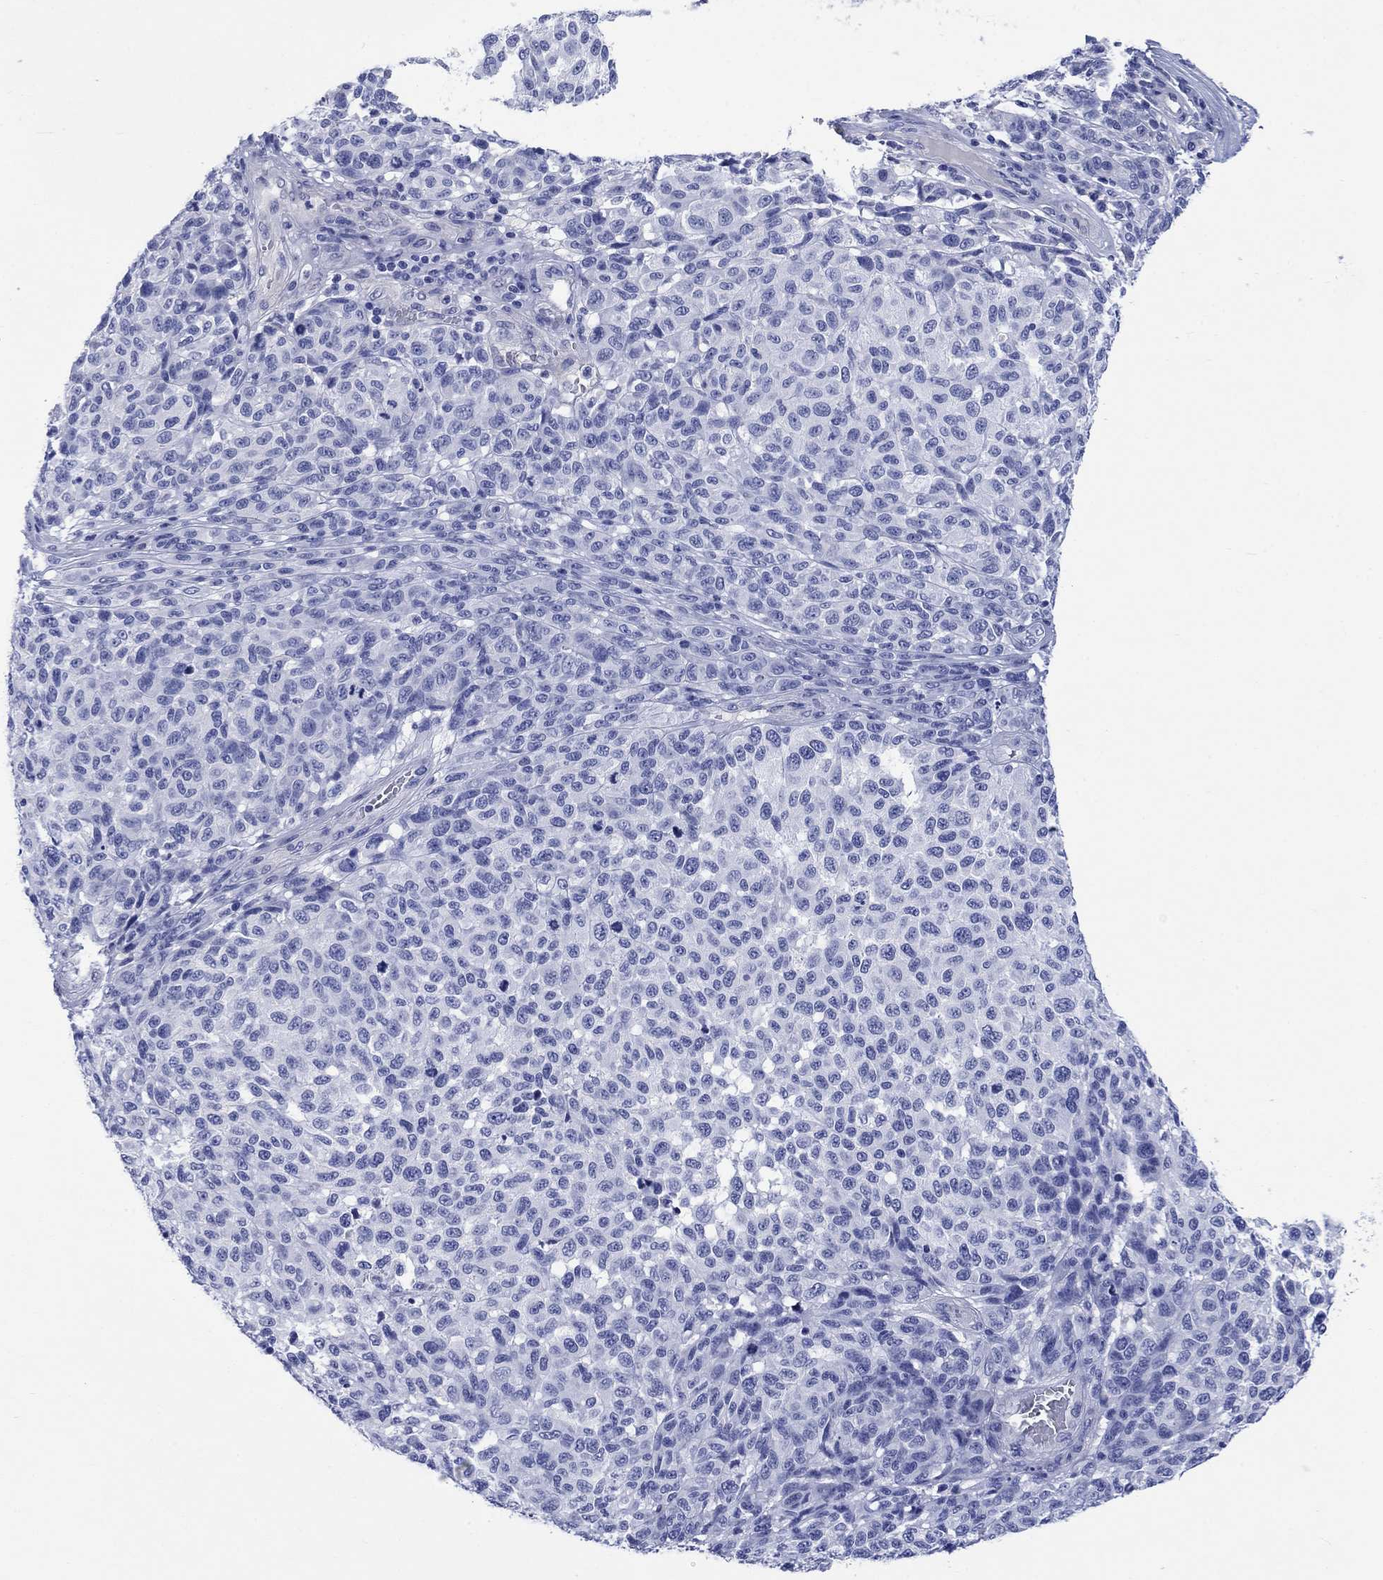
{"staining": {"intensity": "negative", "quantity": "none", "location": "none"}, "tissue": "melanoma", "cell_type": "Tumor cells", "image_type": "cancer", "snomed": [{"axis": "morphology", "description": "Malignant melanoma, NOS"}, {"axis": "topography", "description": "Skin"}], "caption": "Immunohistochemistry (IHC) of human malignant melanoma reveals no positivity in tumor cells.", "gene": "CACNG3", "patient": {"sex": "male", "age": 59}}